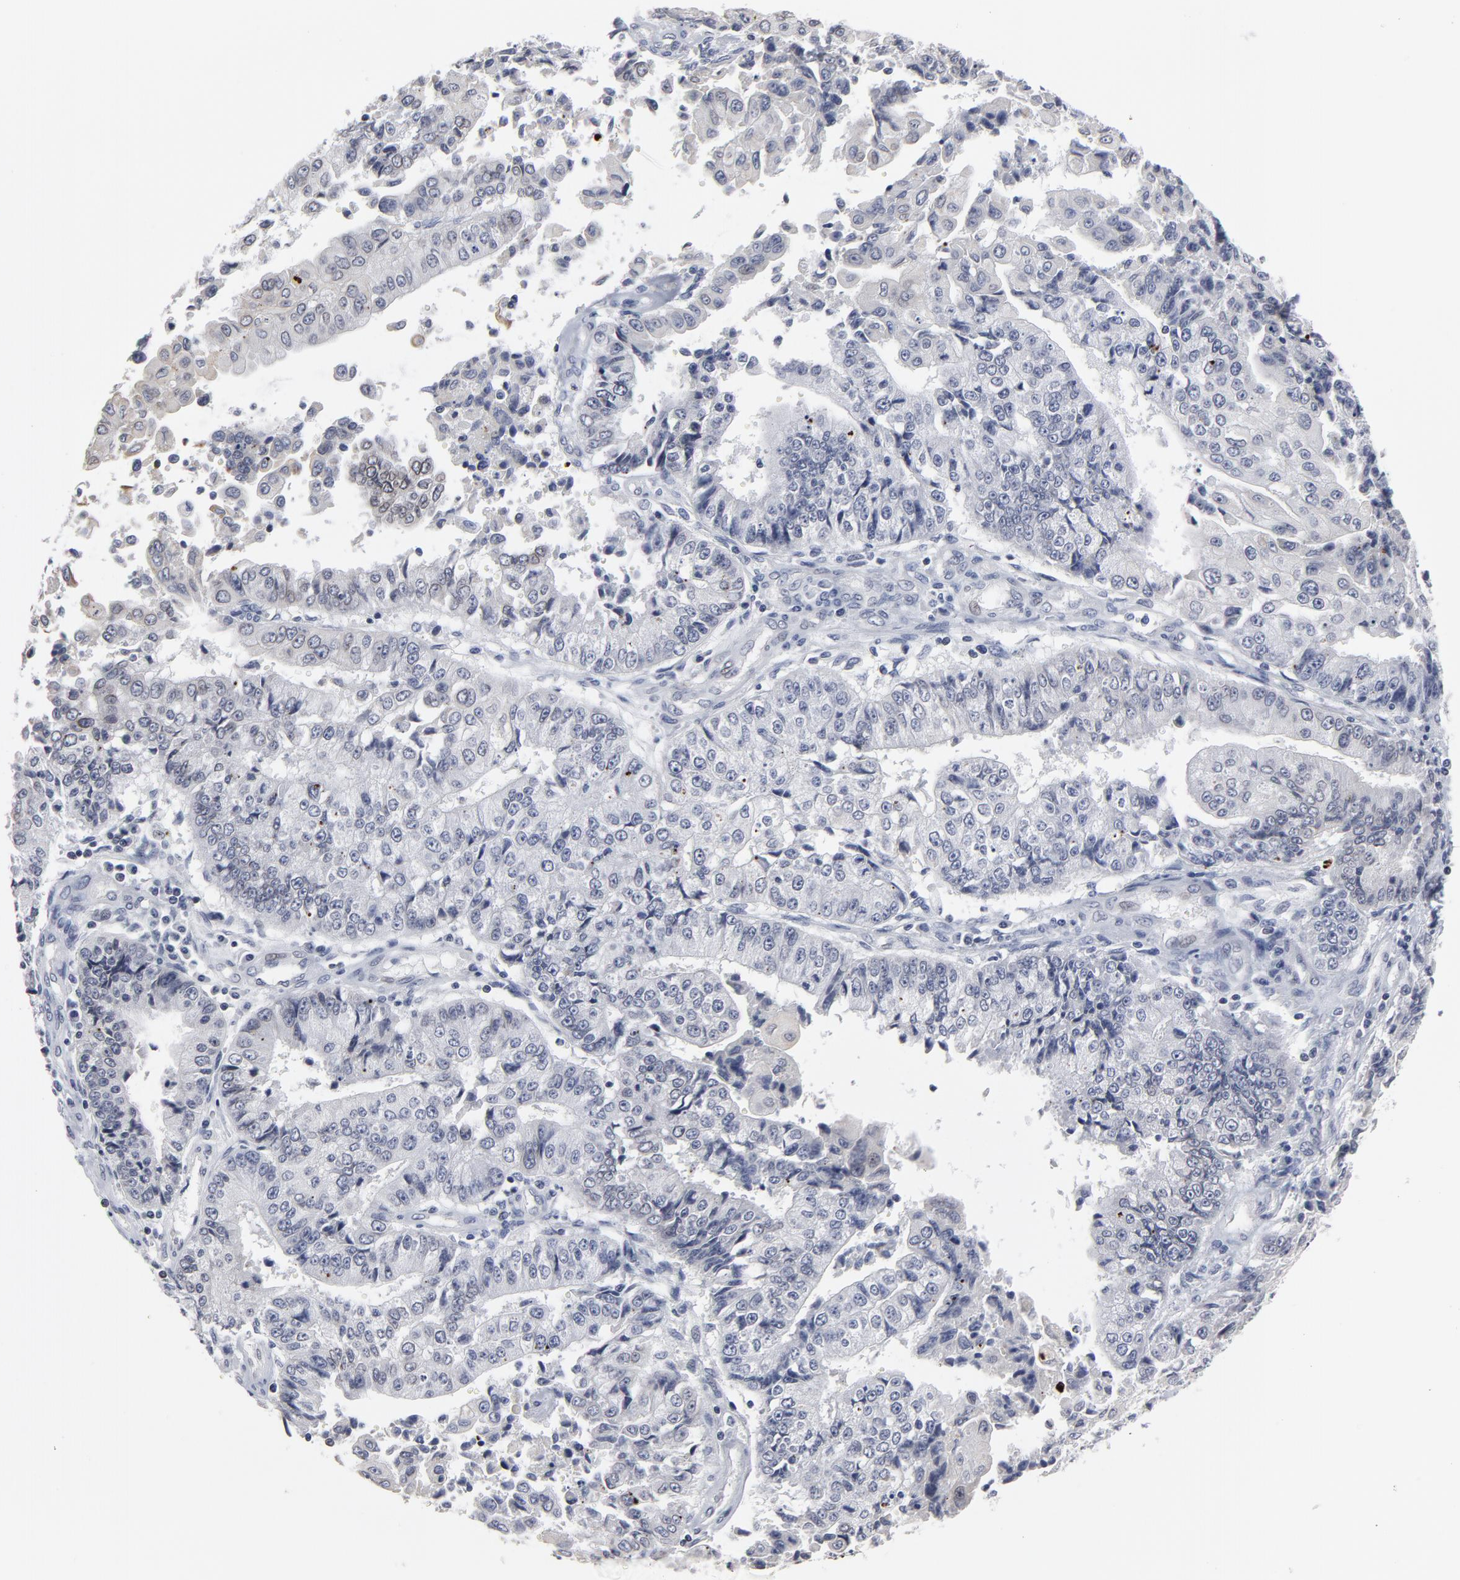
{"staining": {"intensity": "negative", "quantity": "none", "location": "none"}, "tissue": "endometrial cancer", "cell_type": "Tumor cells", "image_type": "cancer", "snomed": [{"axis": "morphology", "description": "Adenocarcinoma, NOS"}, {"axis": "topography", "description": "Endometrium"}], "caption": "A photomicrograph of human endometrial cancer is negative for staining in tumor cells.", "gene": "SYNE2", "patient": {"sex": "female", "age": 75}}